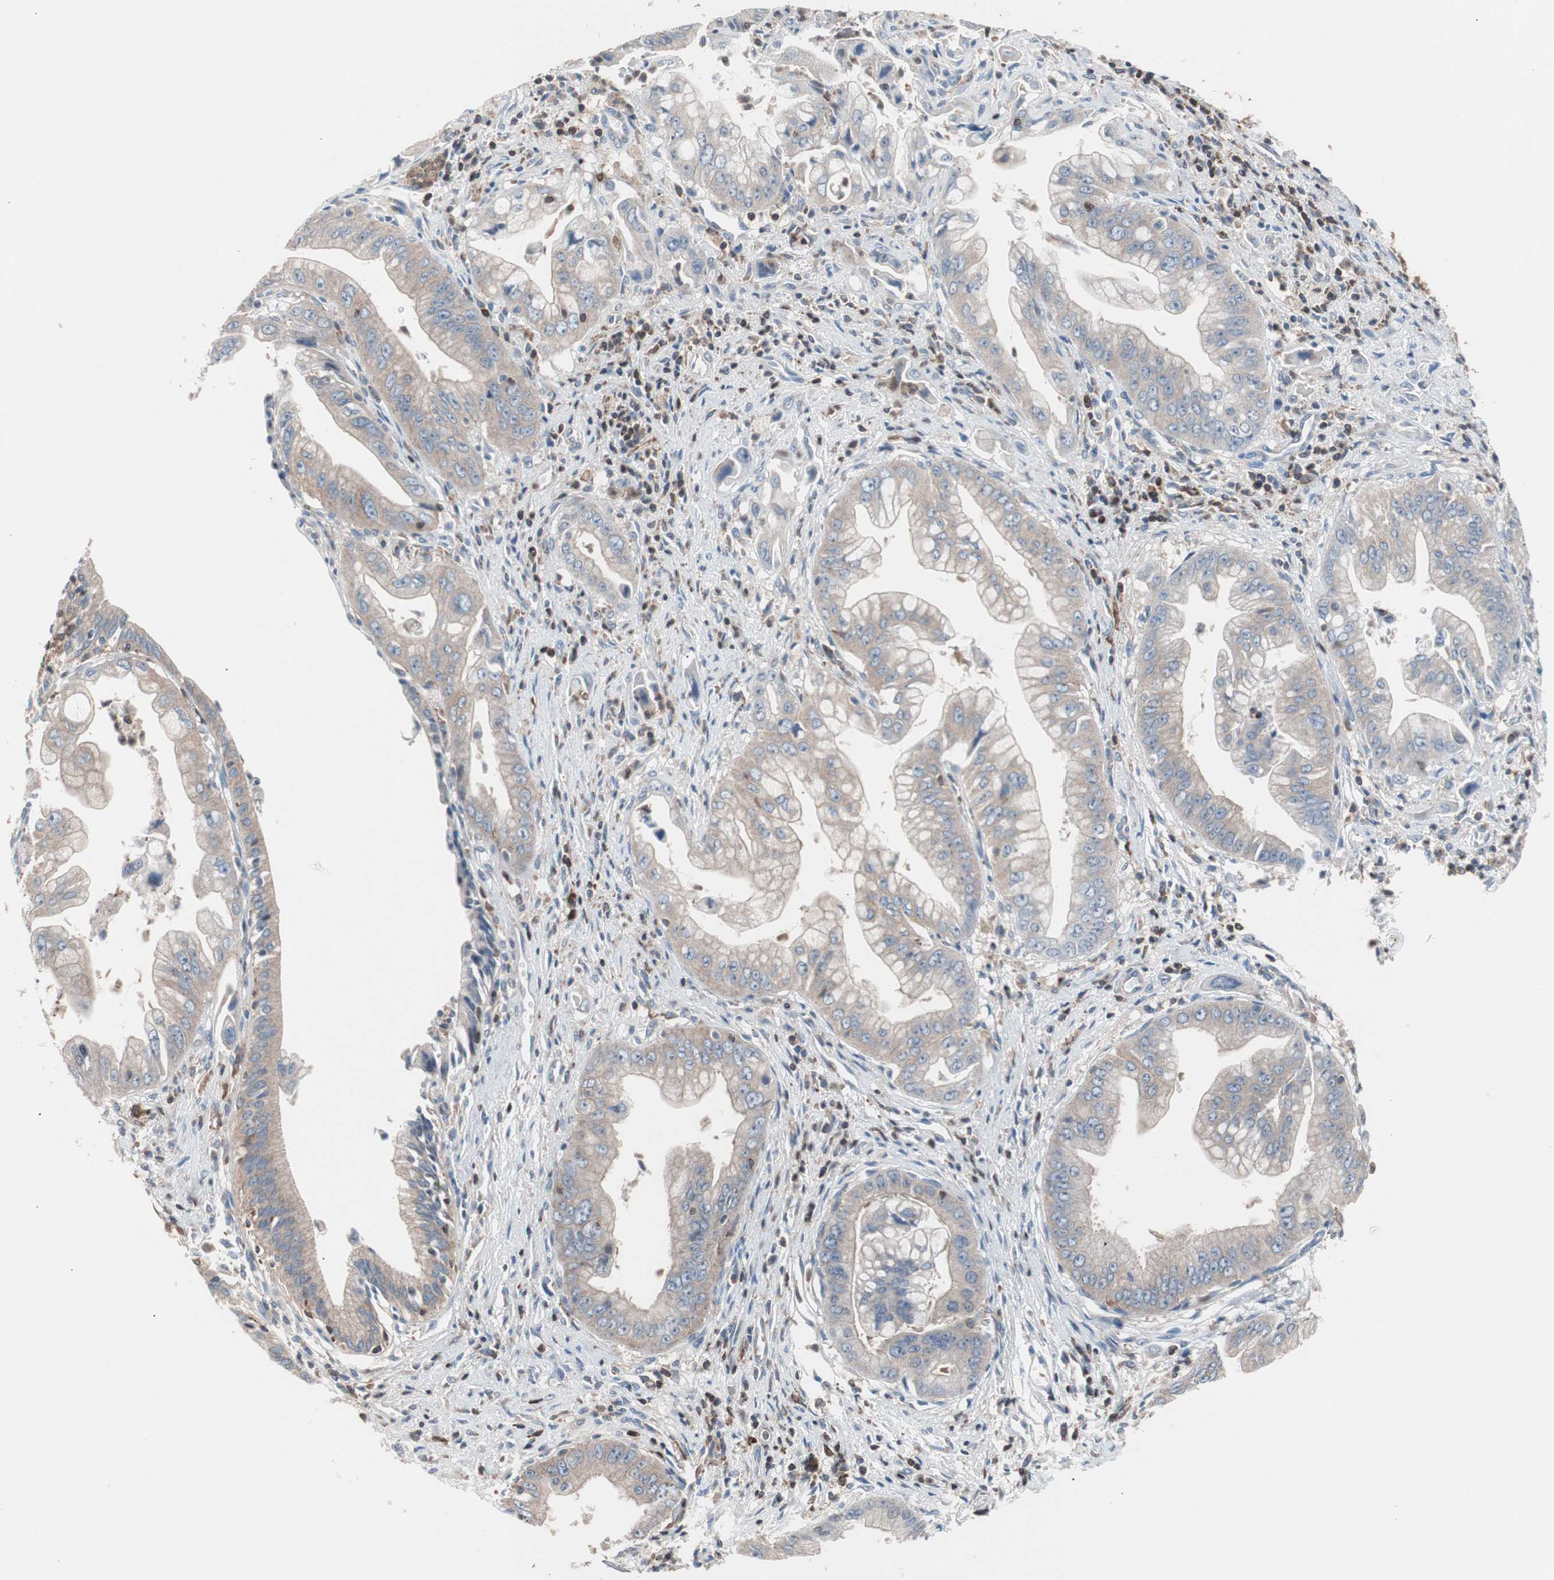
{"staining": {"intensity": "weak", "quantity": ">75%", "location": "cytoplasmic/membranous"}, "tissue": "pancreatic cancer", "cell_type": "Tumor cells", "image_type": "cancer", "snomed": [{"axis": "morphology", "description": "Adenocarcinoma, NOS"}, {"axis": "topography", "description": "Pancreas"}], "caption": "There is low levels of weak cytoplasmic/membranous expression in tumor cells of pancreatic cancer, as demonstrated by immunohistochemical staining (brown color).", "gene": "PIK3R1", "patient": {"sex": "male", "age": 59}}